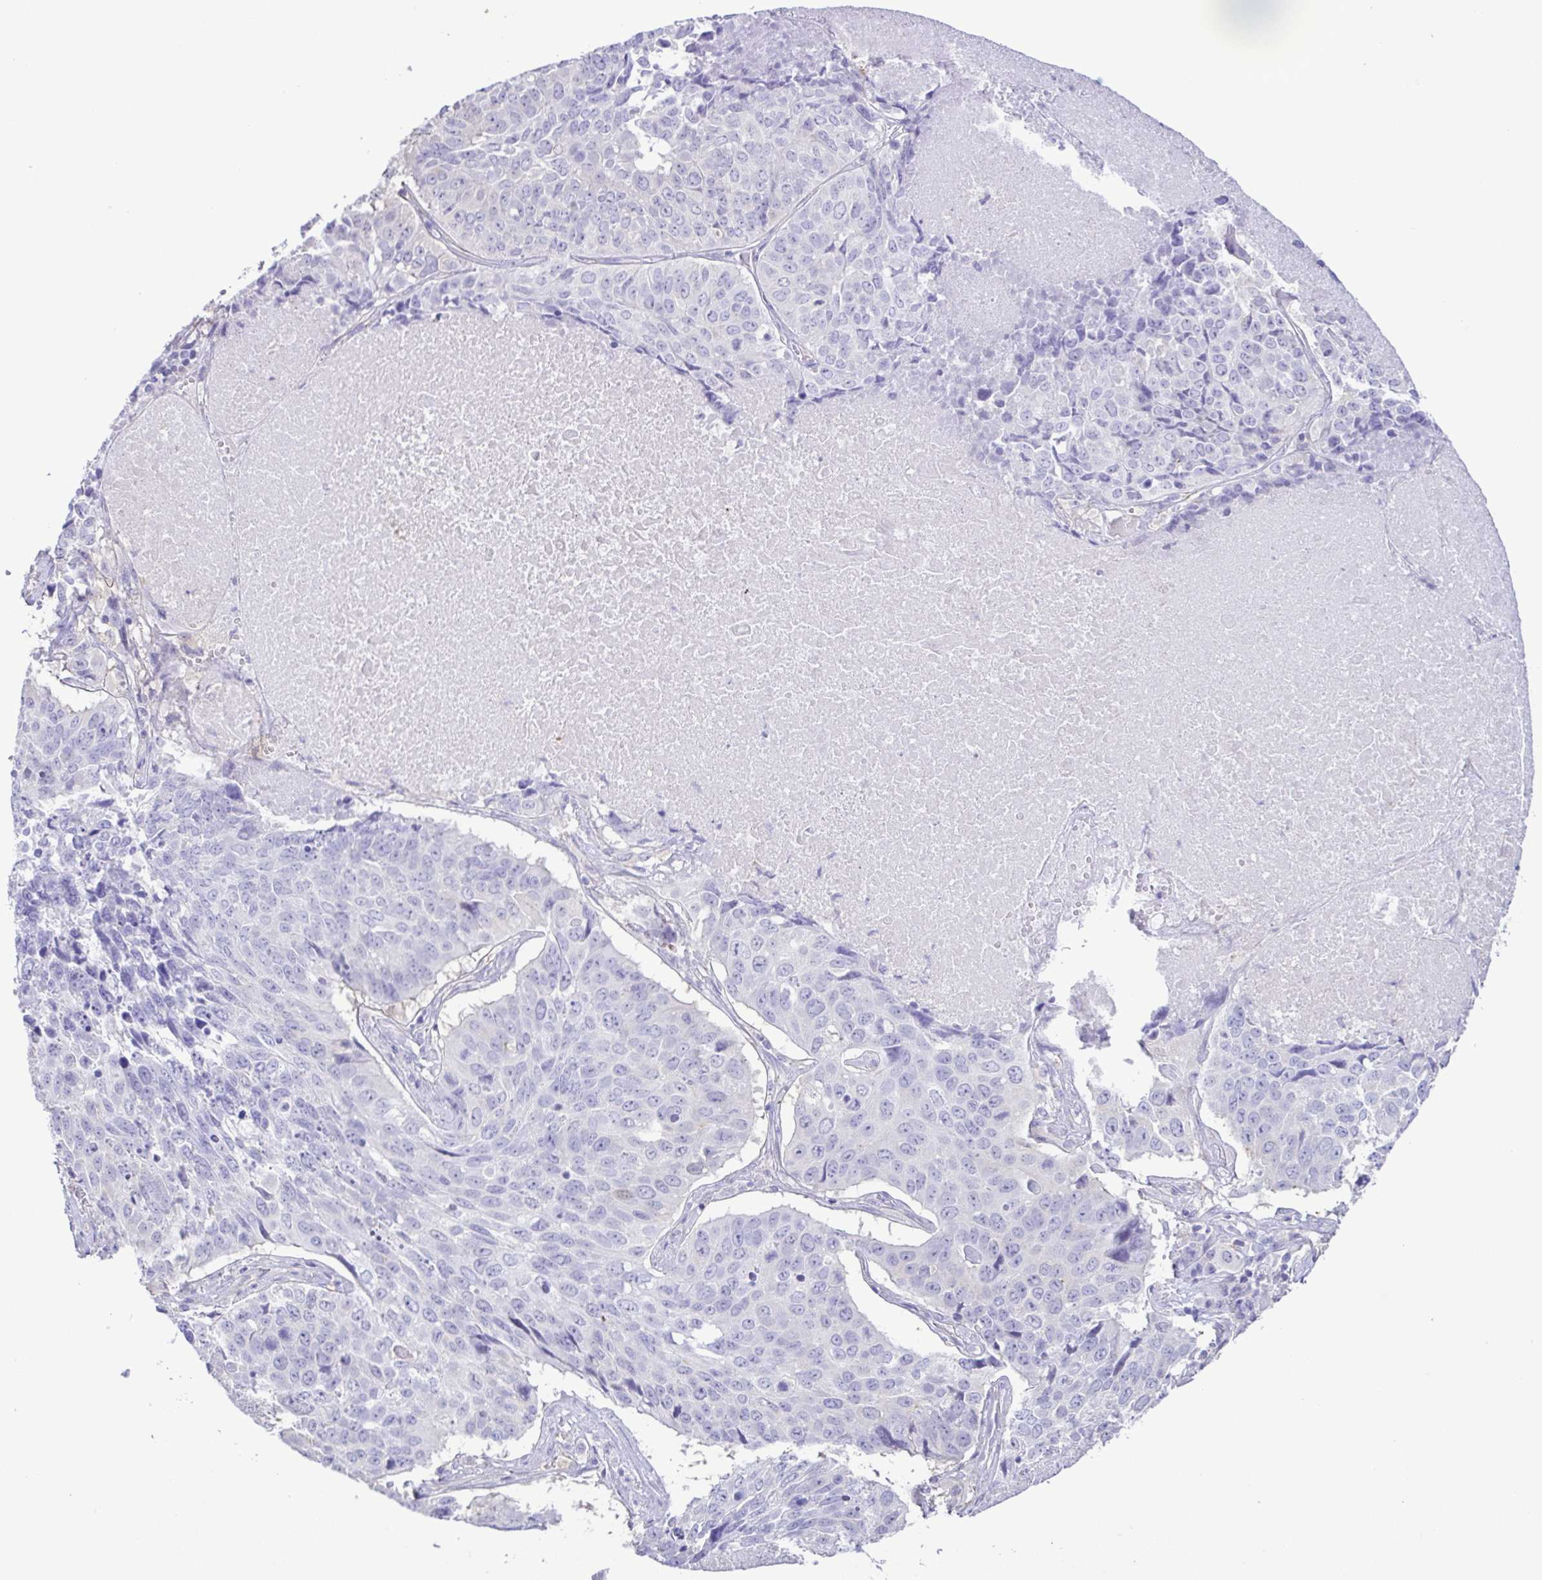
{"staining": {"intensity": "negative", "quantity": "none", "location": "none"}, "tissue": "lung cancer", "cell_type": "Tumor cells", "image_type": "cancer", "snomed": [{"axis": "morphology", "description": "Normal tissue, NOS"}, {"axis": "morphology", "description": "Squamous cell carcinoma, NOS"}, {"axis": "topography", "description": "Bronchus"}, {"axis": "topography", "description": "Lung"}], "caption": "The micrograph exhibits no significant staining in tumor cells of squamous cell carcinoma (lung).", "gene": "CYP17A1", "patient": {"sex": "male", "age": 64}}